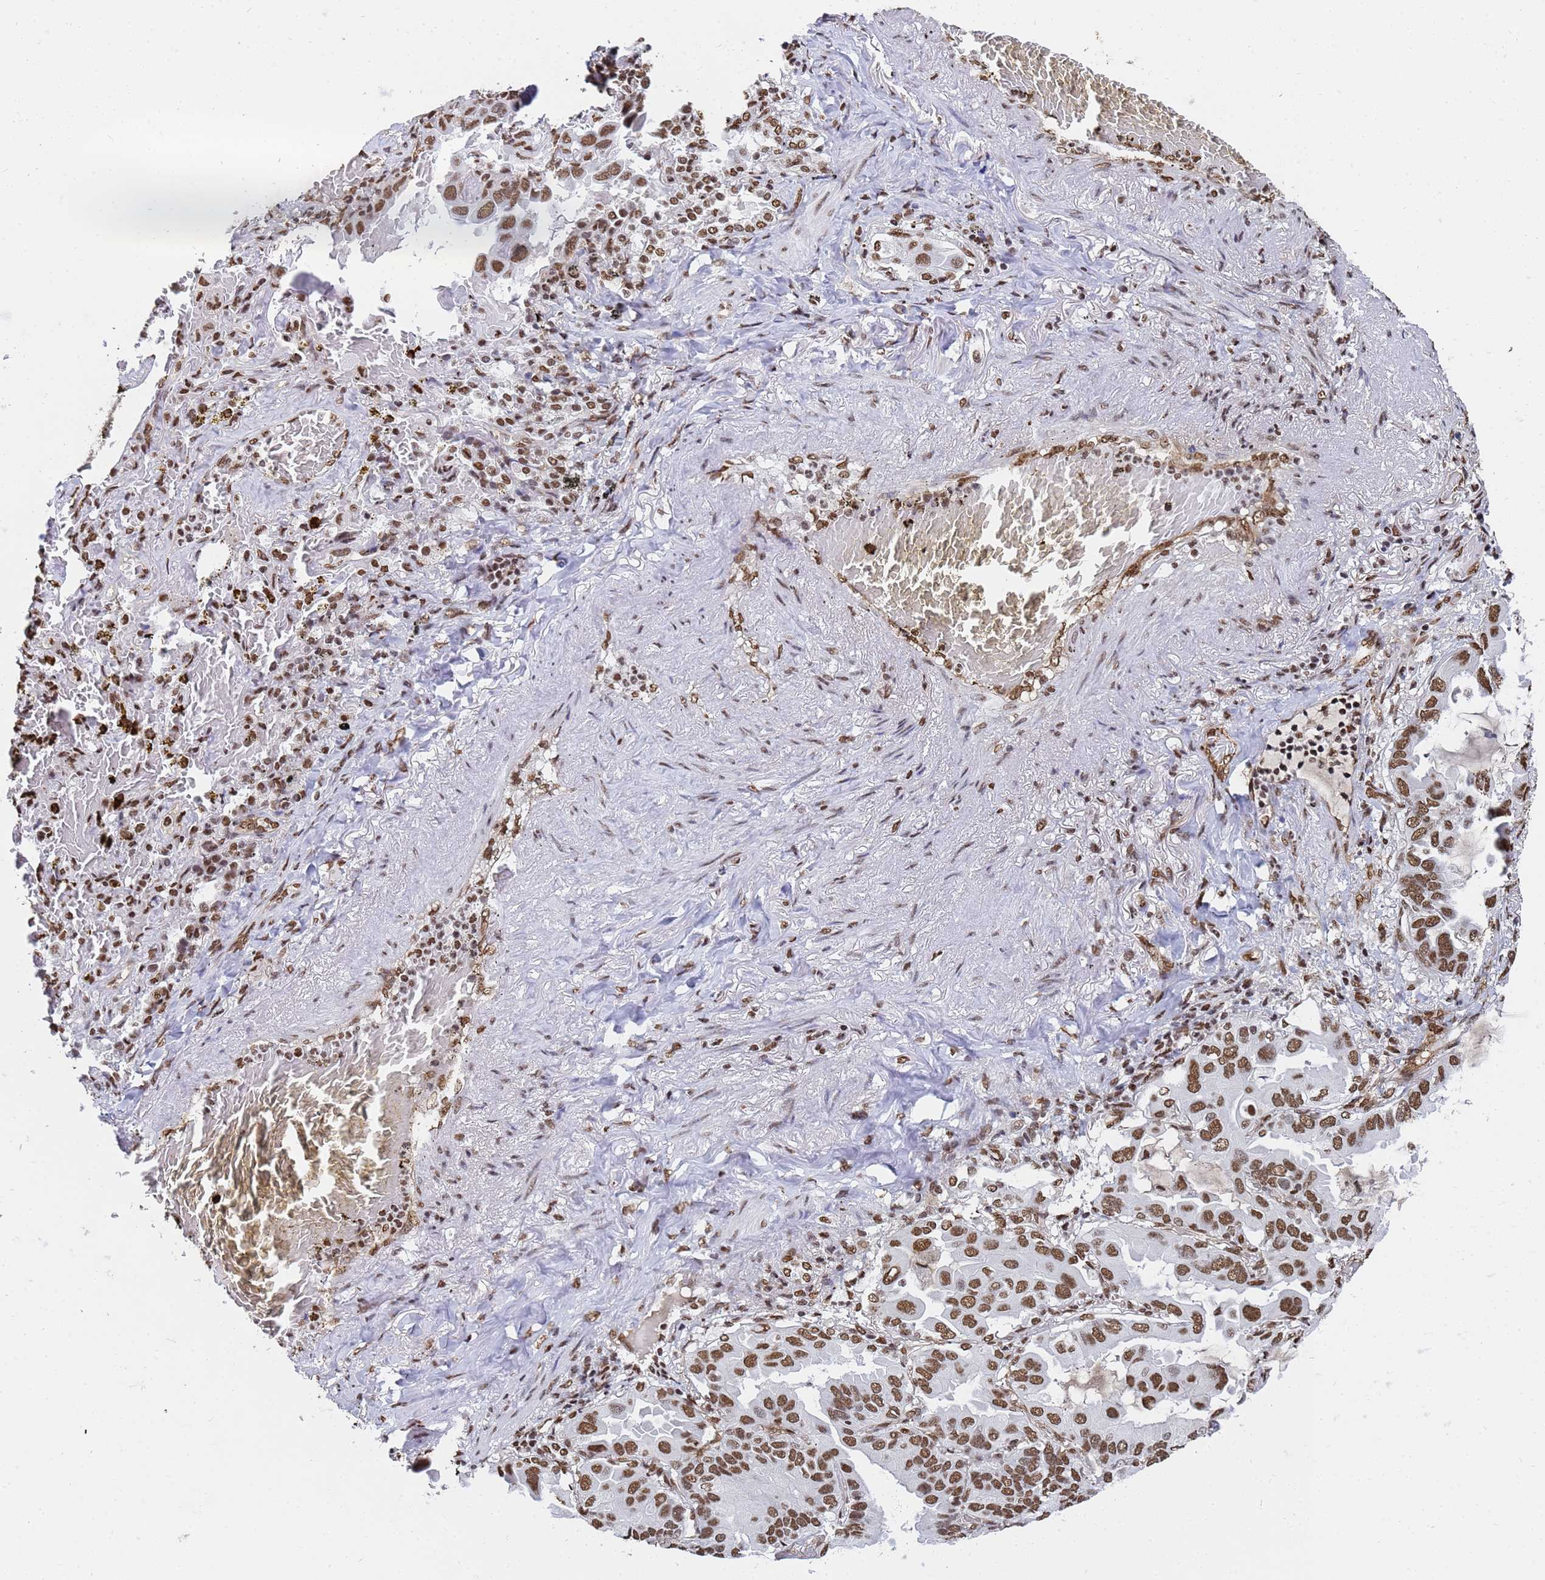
{"staining": {"intensity": "moderate", "quantity": ">75%", "location": "nuclear"}, "tissue": "lung cancer", "cell_type": "Tumor cells", "image_type": "cancer", "snomed": [{"axis": "morphology", "description": "Adenocarcinoma, NOS"}, {"axis": "topography", "description": "Lung"}], "caption": "Immunohistochemistry photomicrograph of neoplastic tissue: lung cancer (adenocarcinoma) stained using immunohistochemistry shows medium levels of moderate protein expression localized specifically in the nuclear of tumor cells, appearing as a nuclear brown color.", "gene": "RAVER2", "patient": {"sex": "male", "age": 64}}